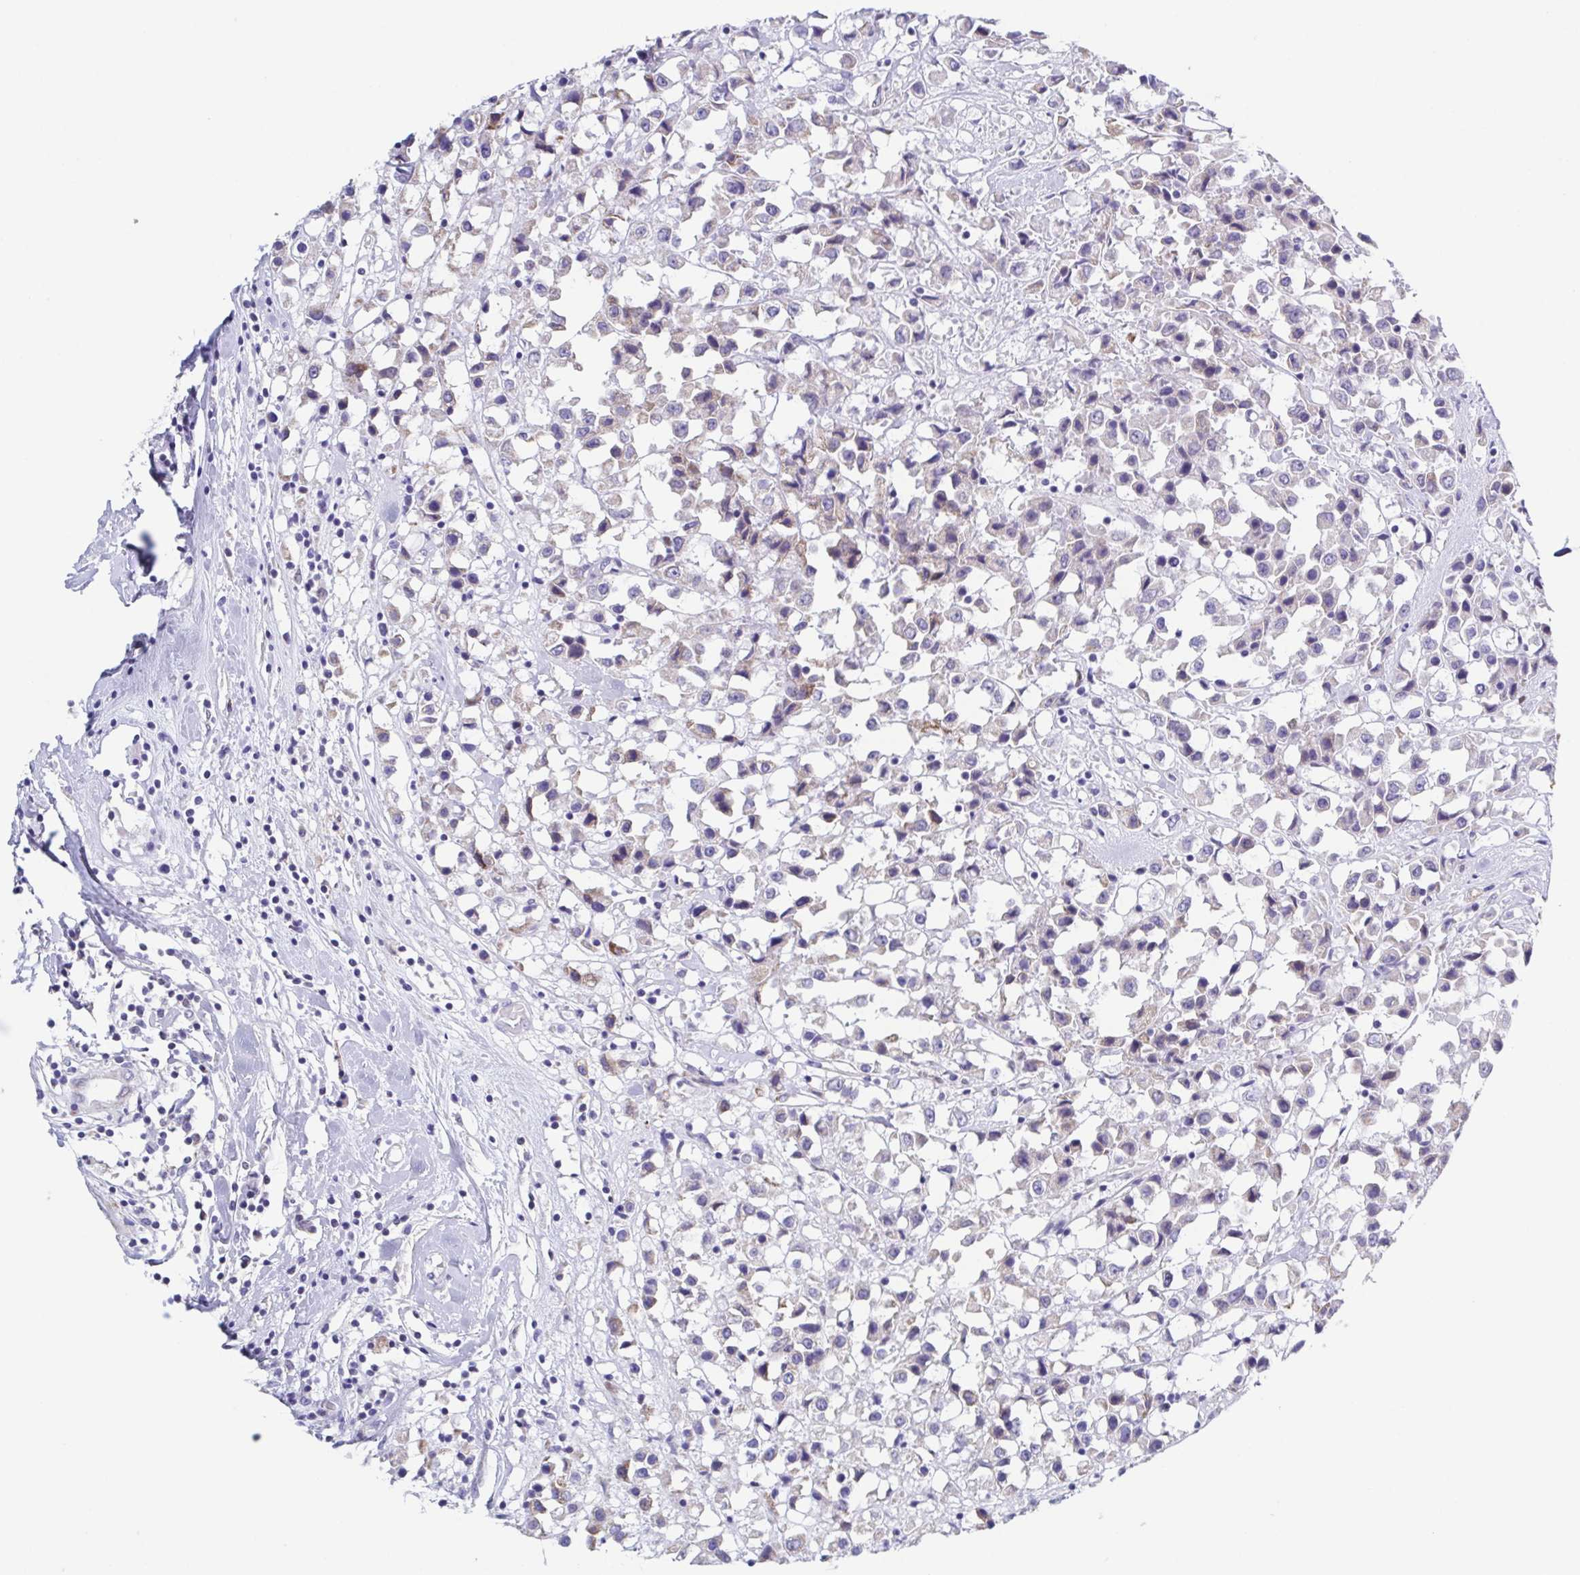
{"staining": {"intensity": "weak", "quantity": "<25%", "location": "cytoplasmic/membranous"}, "tissue": "breast cancer", "cell_type": "Tumor cells", "image_type": "cancer", "snomed": [{"axis": "morphology", "description": "Duct carcinoma"}, {"axis": "topography", "description": "Breast"}], "caption": "Immunohistochemistry of breast cancer (intraductal carcinoma) exhibits no staining in tumor cells.", "gene": "PBOV1", "patient": {"sex": "female", "age": 61}}